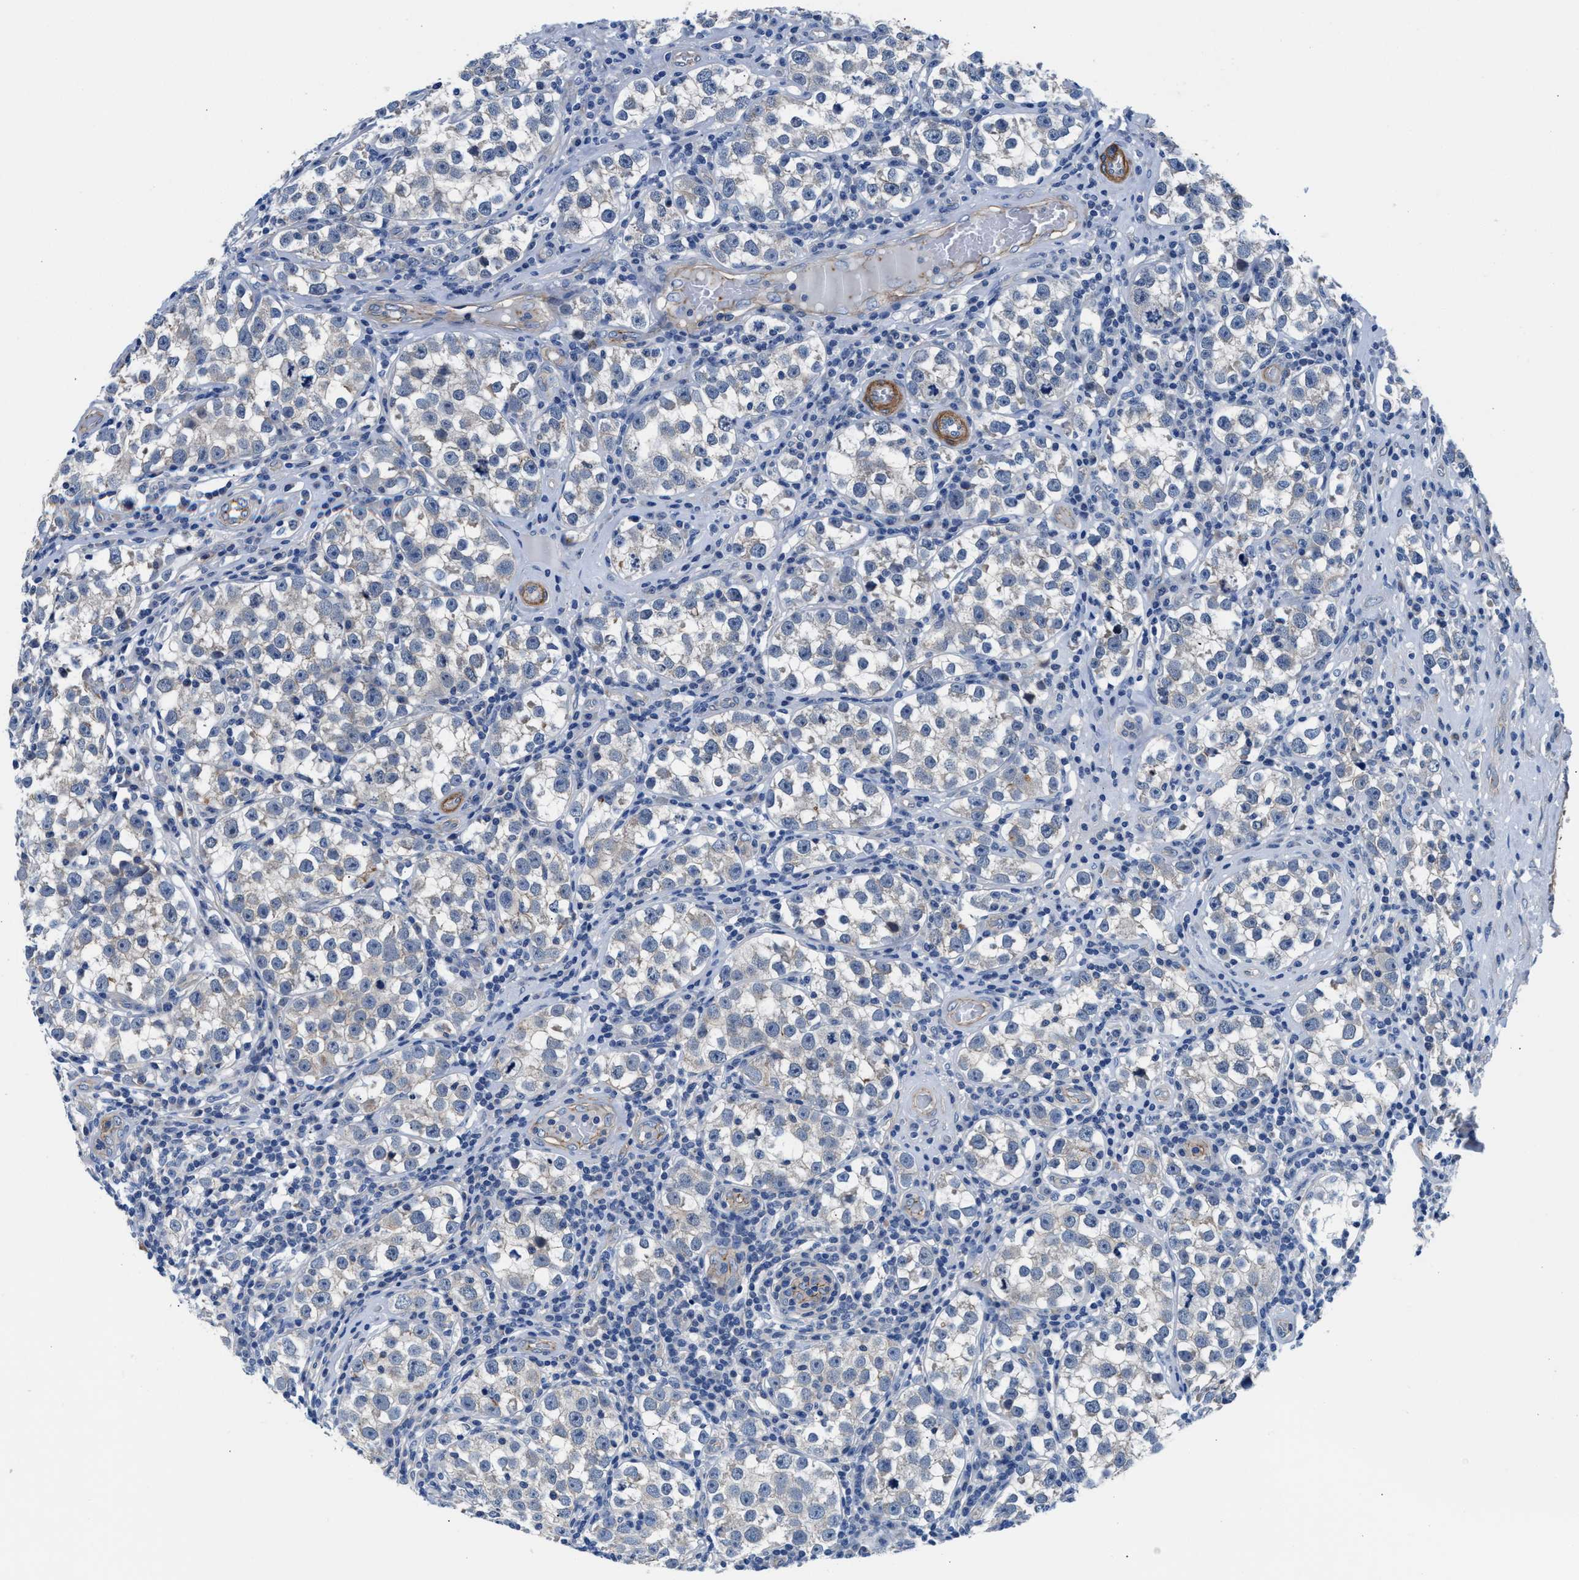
{"staining": {"intensity": "negative", "quantity": "none", "location": "none"}, "tissue": "testis cancer", "cell_type": "Tumor cells", "image_type": "cancer", "snomed": [{"axis": "morphology", "description": "Normal tissue, NOS"}, {"axis": "morphology", "description": "Seminoma, NOS"}, {"axis": "topography", "description": "Testis"}], "caption": "IHC of testis cancer displays no staining in tumor cells.", "gene": "PARG", "patient": {"sex": "male", "age": 43}}